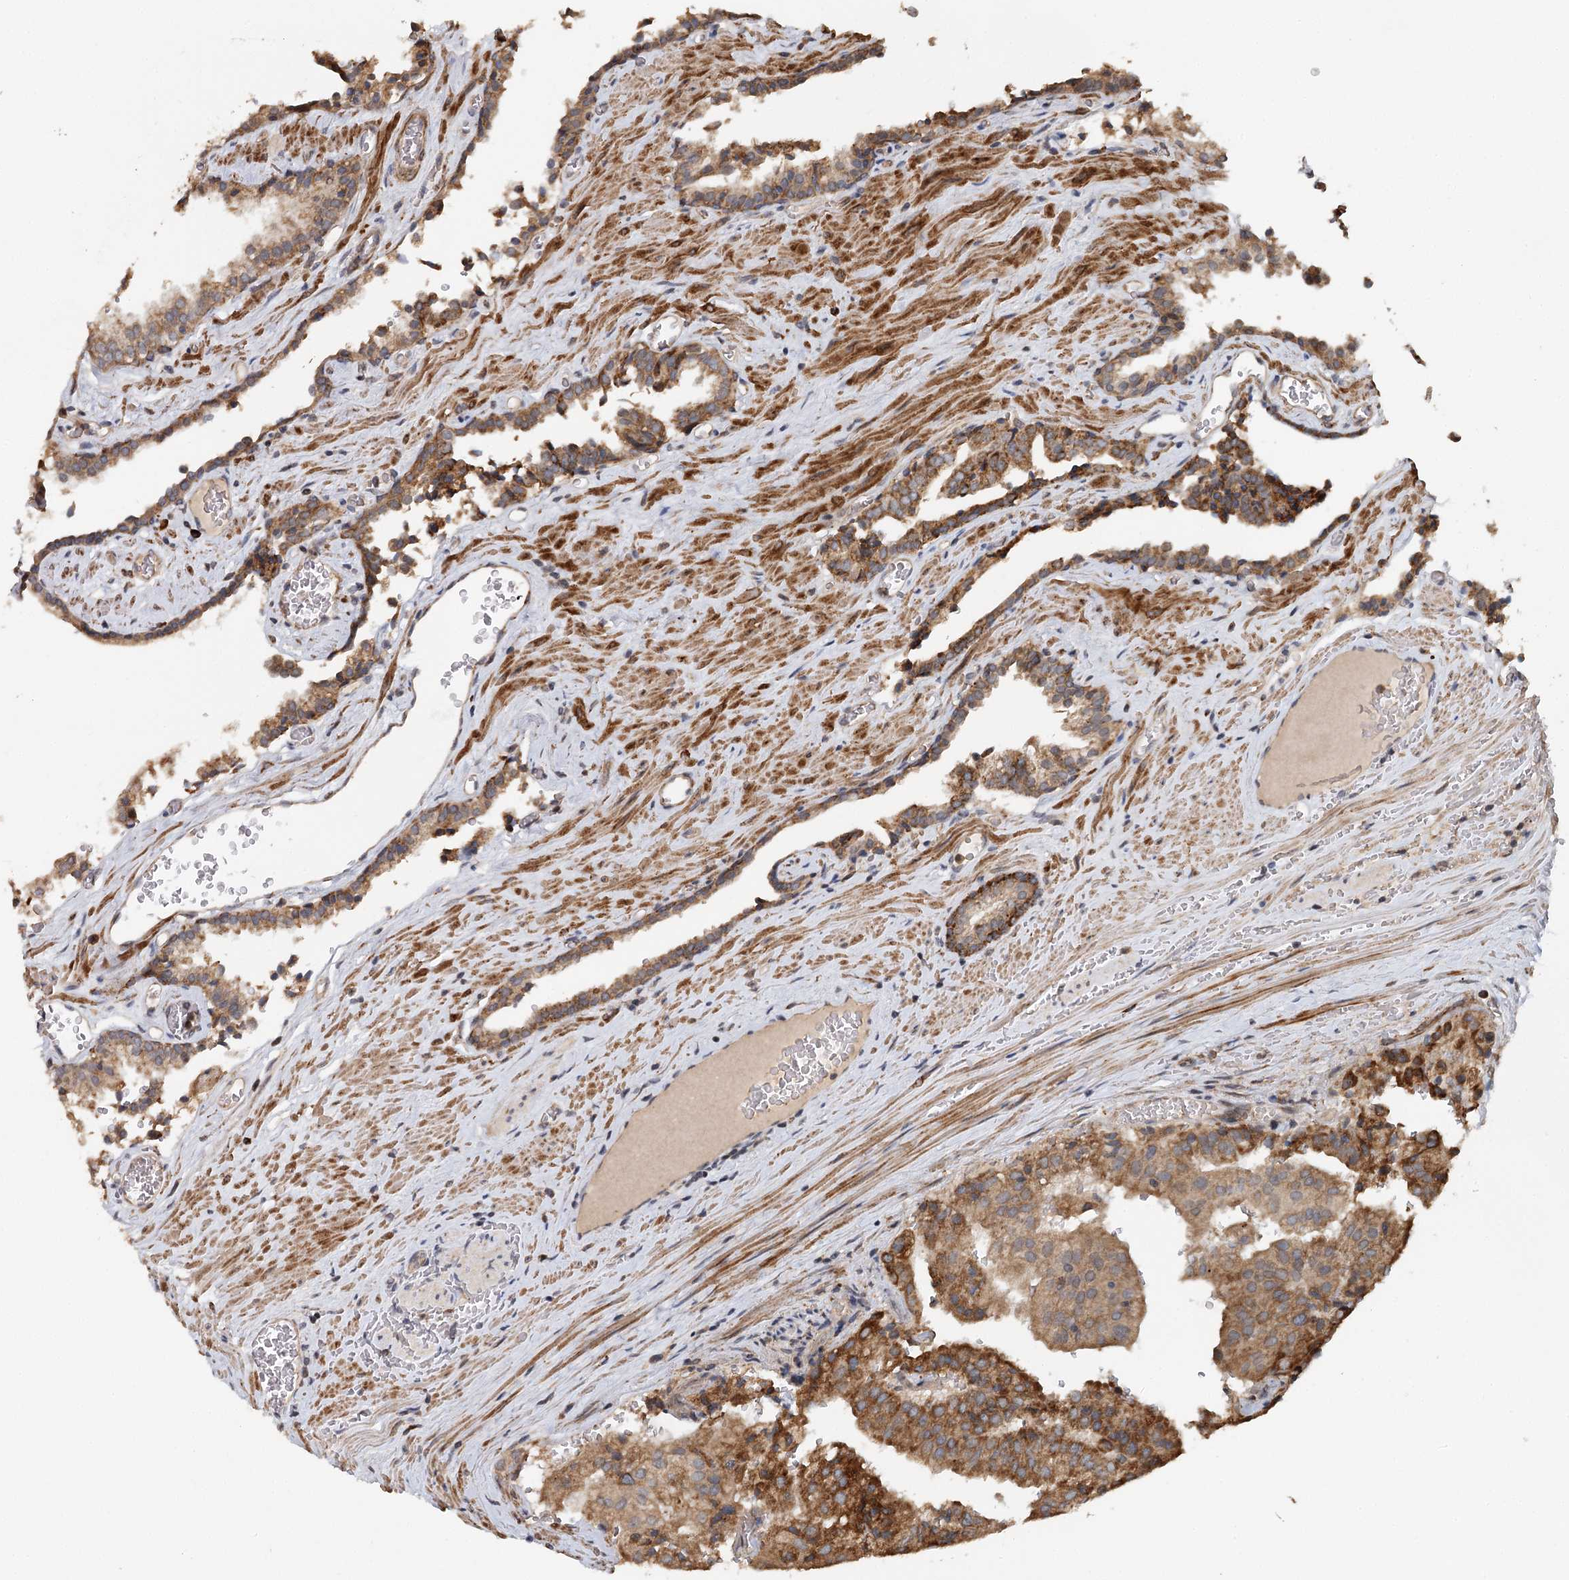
{"staining": {"intensity": "moderate", "quantity": ">75%", "location": "cytoplasmic/membranous"}, "tissue": "prostate cancer", "cell_type": "Tumor cells", "image_type": "cancer", "snomed": [{"axis": "morphology", "description": "Adenocarcinoma, High grade"}, {"axis": "topography", "description": "Prostate"}], "caption": "Moderate cytoplasmic/membranous expression for a protein is present in approximately >75% of tumor cells of adenocarcinoma (high-grade) (prostate) using immunohistochemistry.", "gene": "RNF111", "patient": {"sex": "male", "age": 68}}